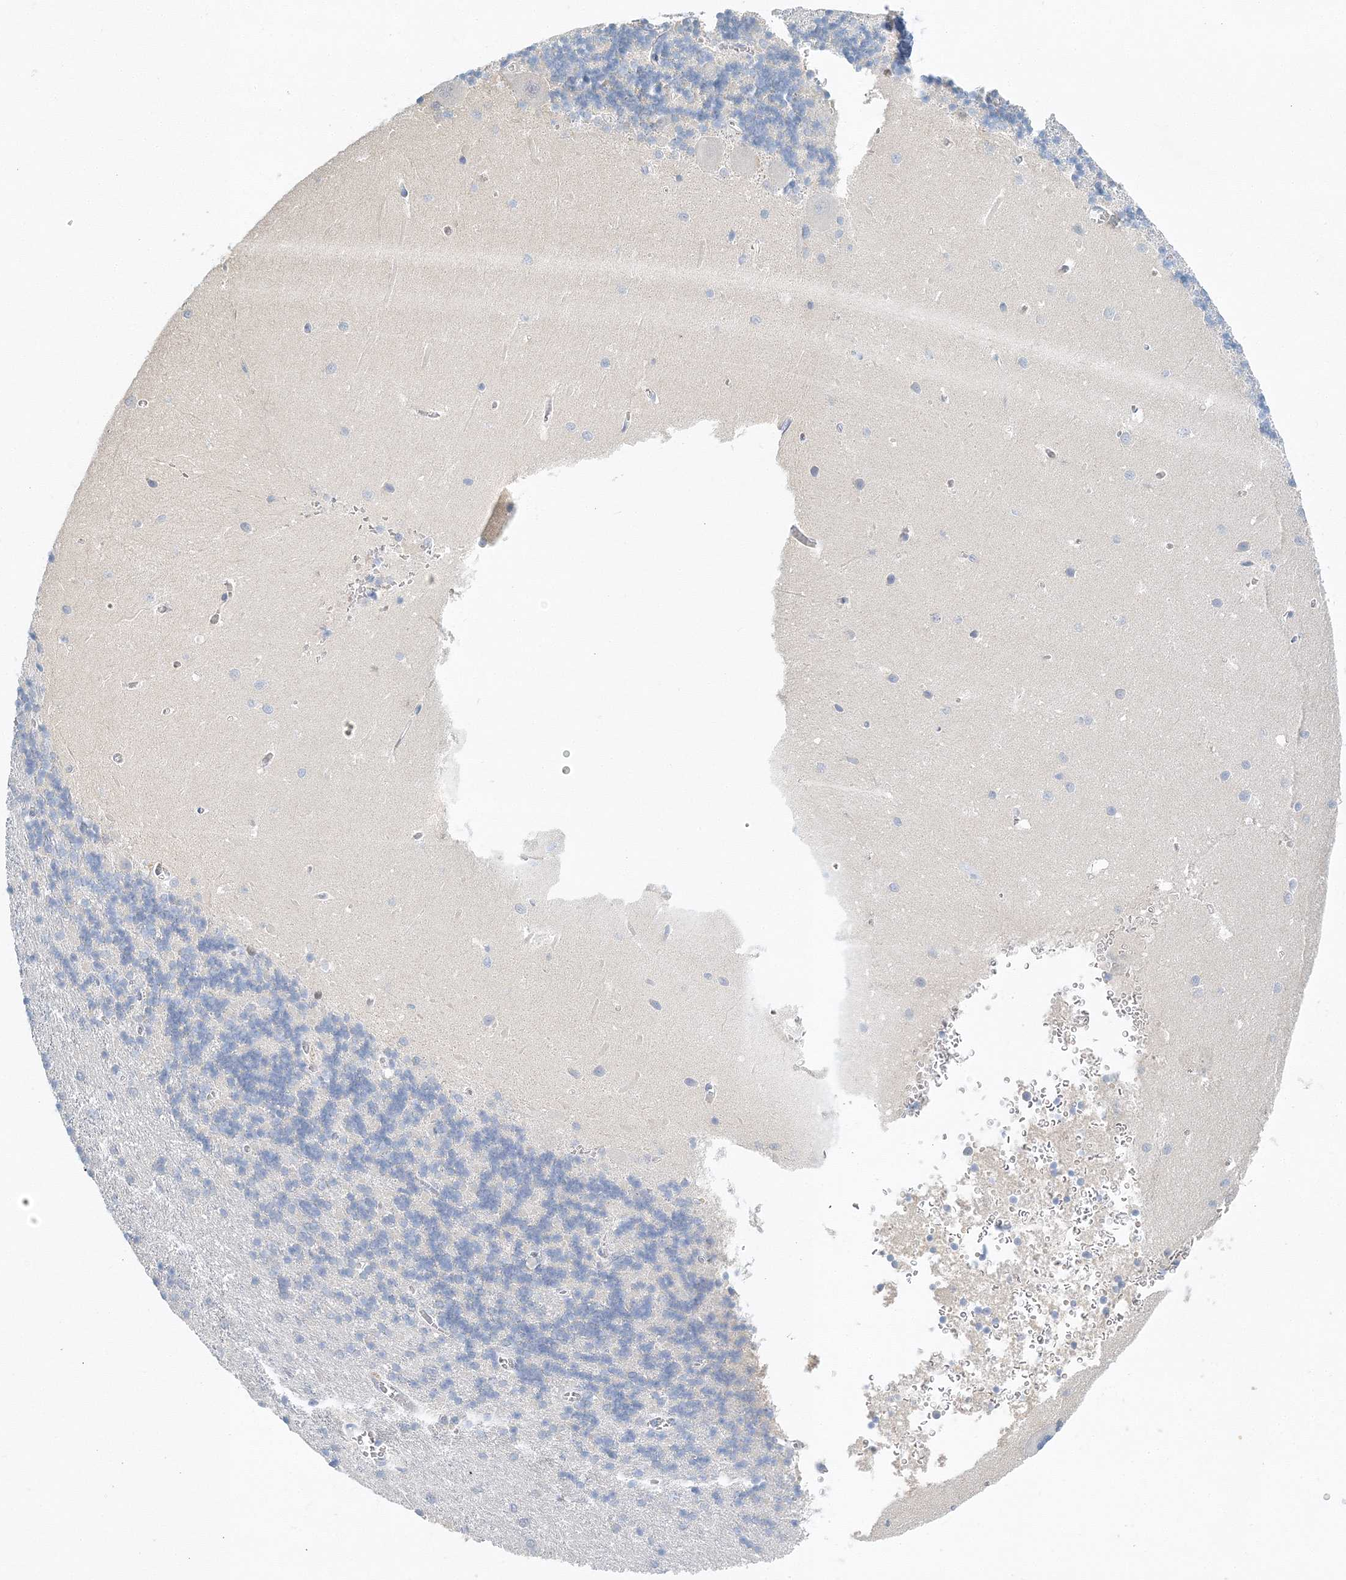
{"staining": {"intensity": "negative", "quantity": "none", "location": "none"}, "tissue": "cerebellum", "cell_type": "Cells in granular layer", "image_type": "normal", "snomed": [{"axis": "morphology", "description": "Normal tissue, NOS"}, {"axis": "topography", "description": "Cerebellum"}], "caption": "The immunohistochemistry (IHC) image has no significant positivity in cells in granular layer of cerebellum. The staining was performed using DAB to visualize the protein expression in brown, while the nuclei were stained in blue with hematoxylin (Magnification: 20x).", "gene": "VILL", "patient": {"sex": "male", "age": 37}}